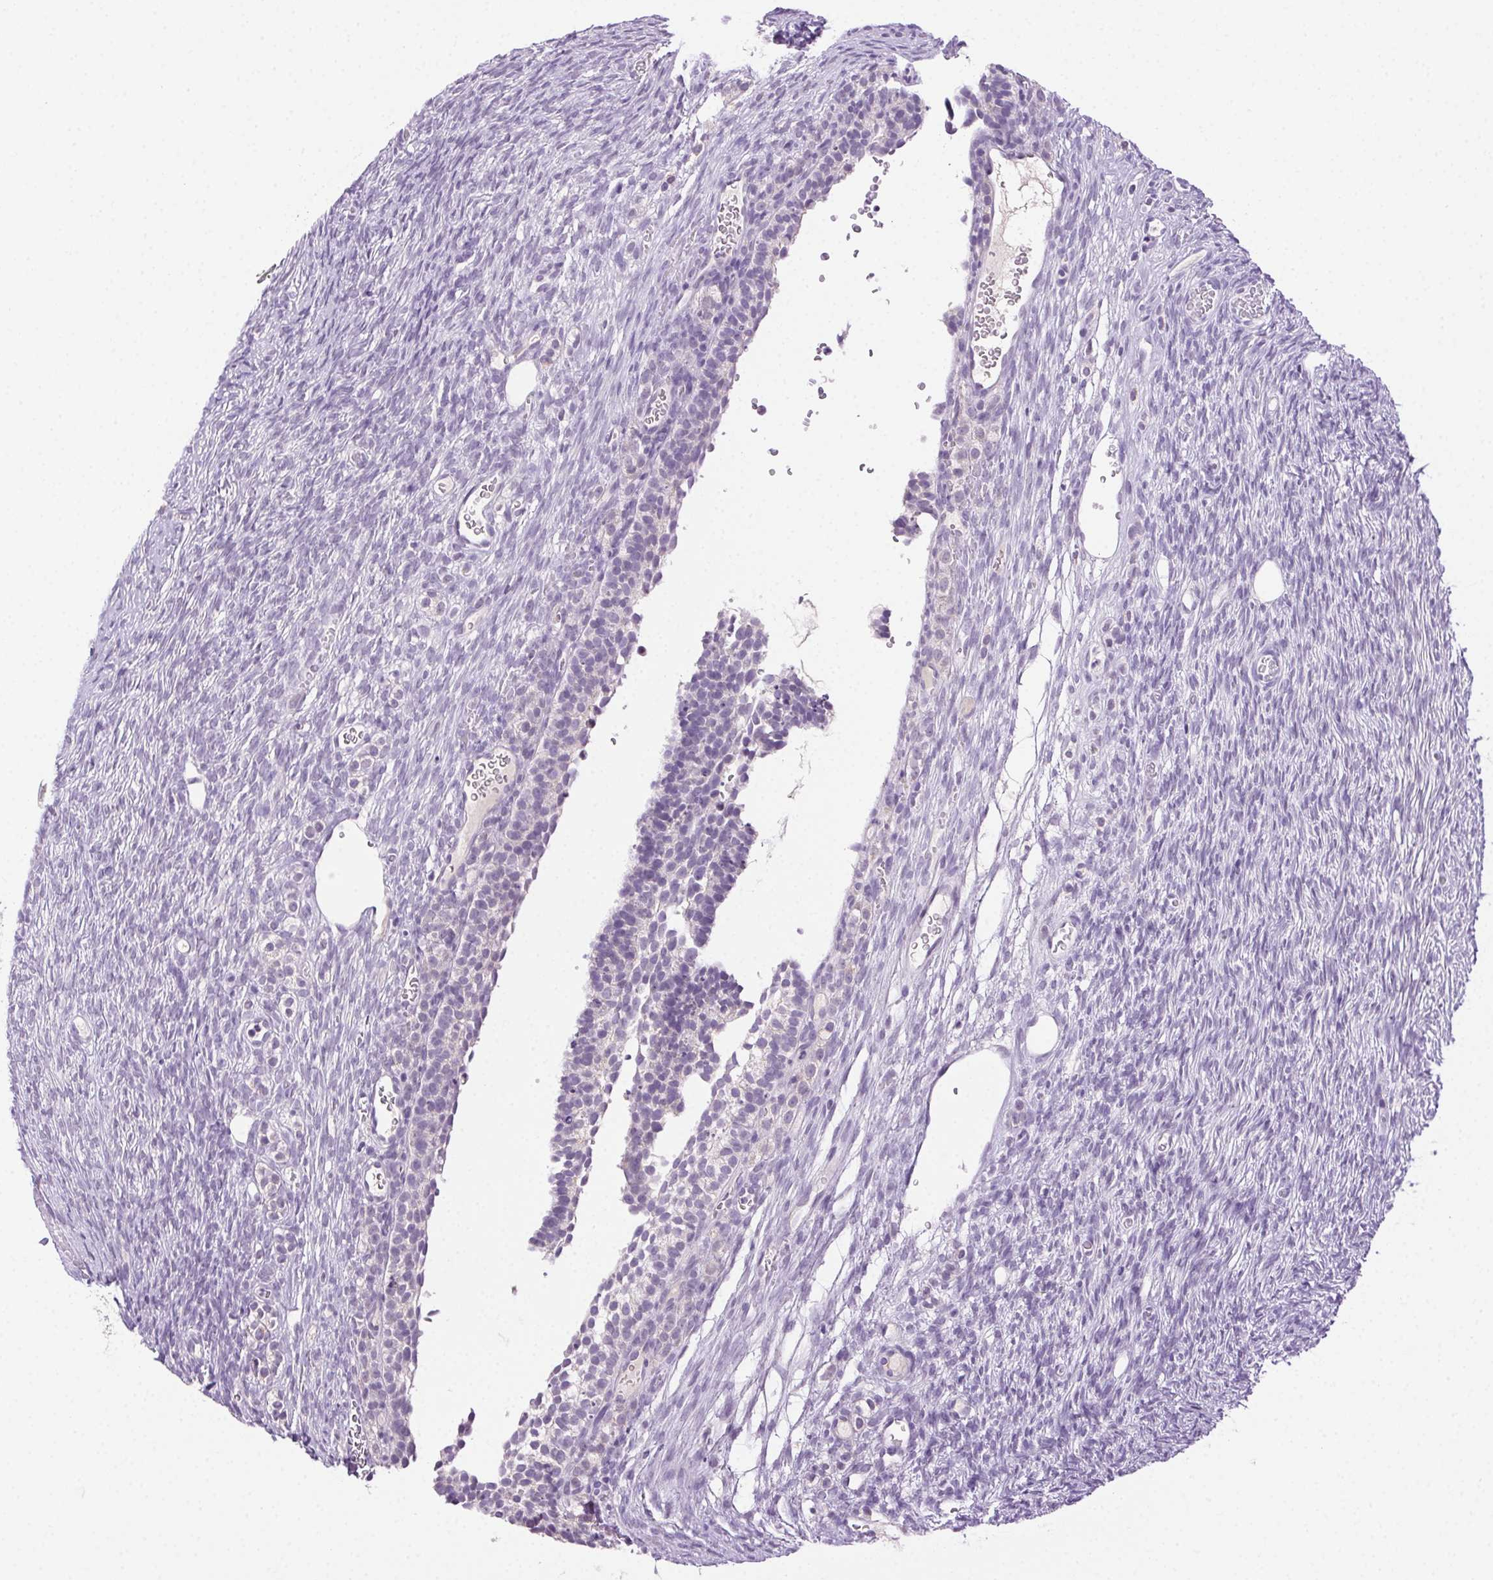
{"staining": {"intensity": "negative", "quantity": "none", "location": "none"}, "tissue": "ovary", "cell_type": "Follicle cells", "image_type": "normal", "snomed": [{"axis": "morphology", "description": "Normal tissue, NOS"}, {"axis": "topography", "description": "Ovary"}], "caption": "Immunohistochemistry (IHC) histopathology image of benign human ovary stained for a protein (brown), which reveals no positivity in follicle cells.", "gene": "CLDN10", "patient": {"sex": "female", "age": 34}}